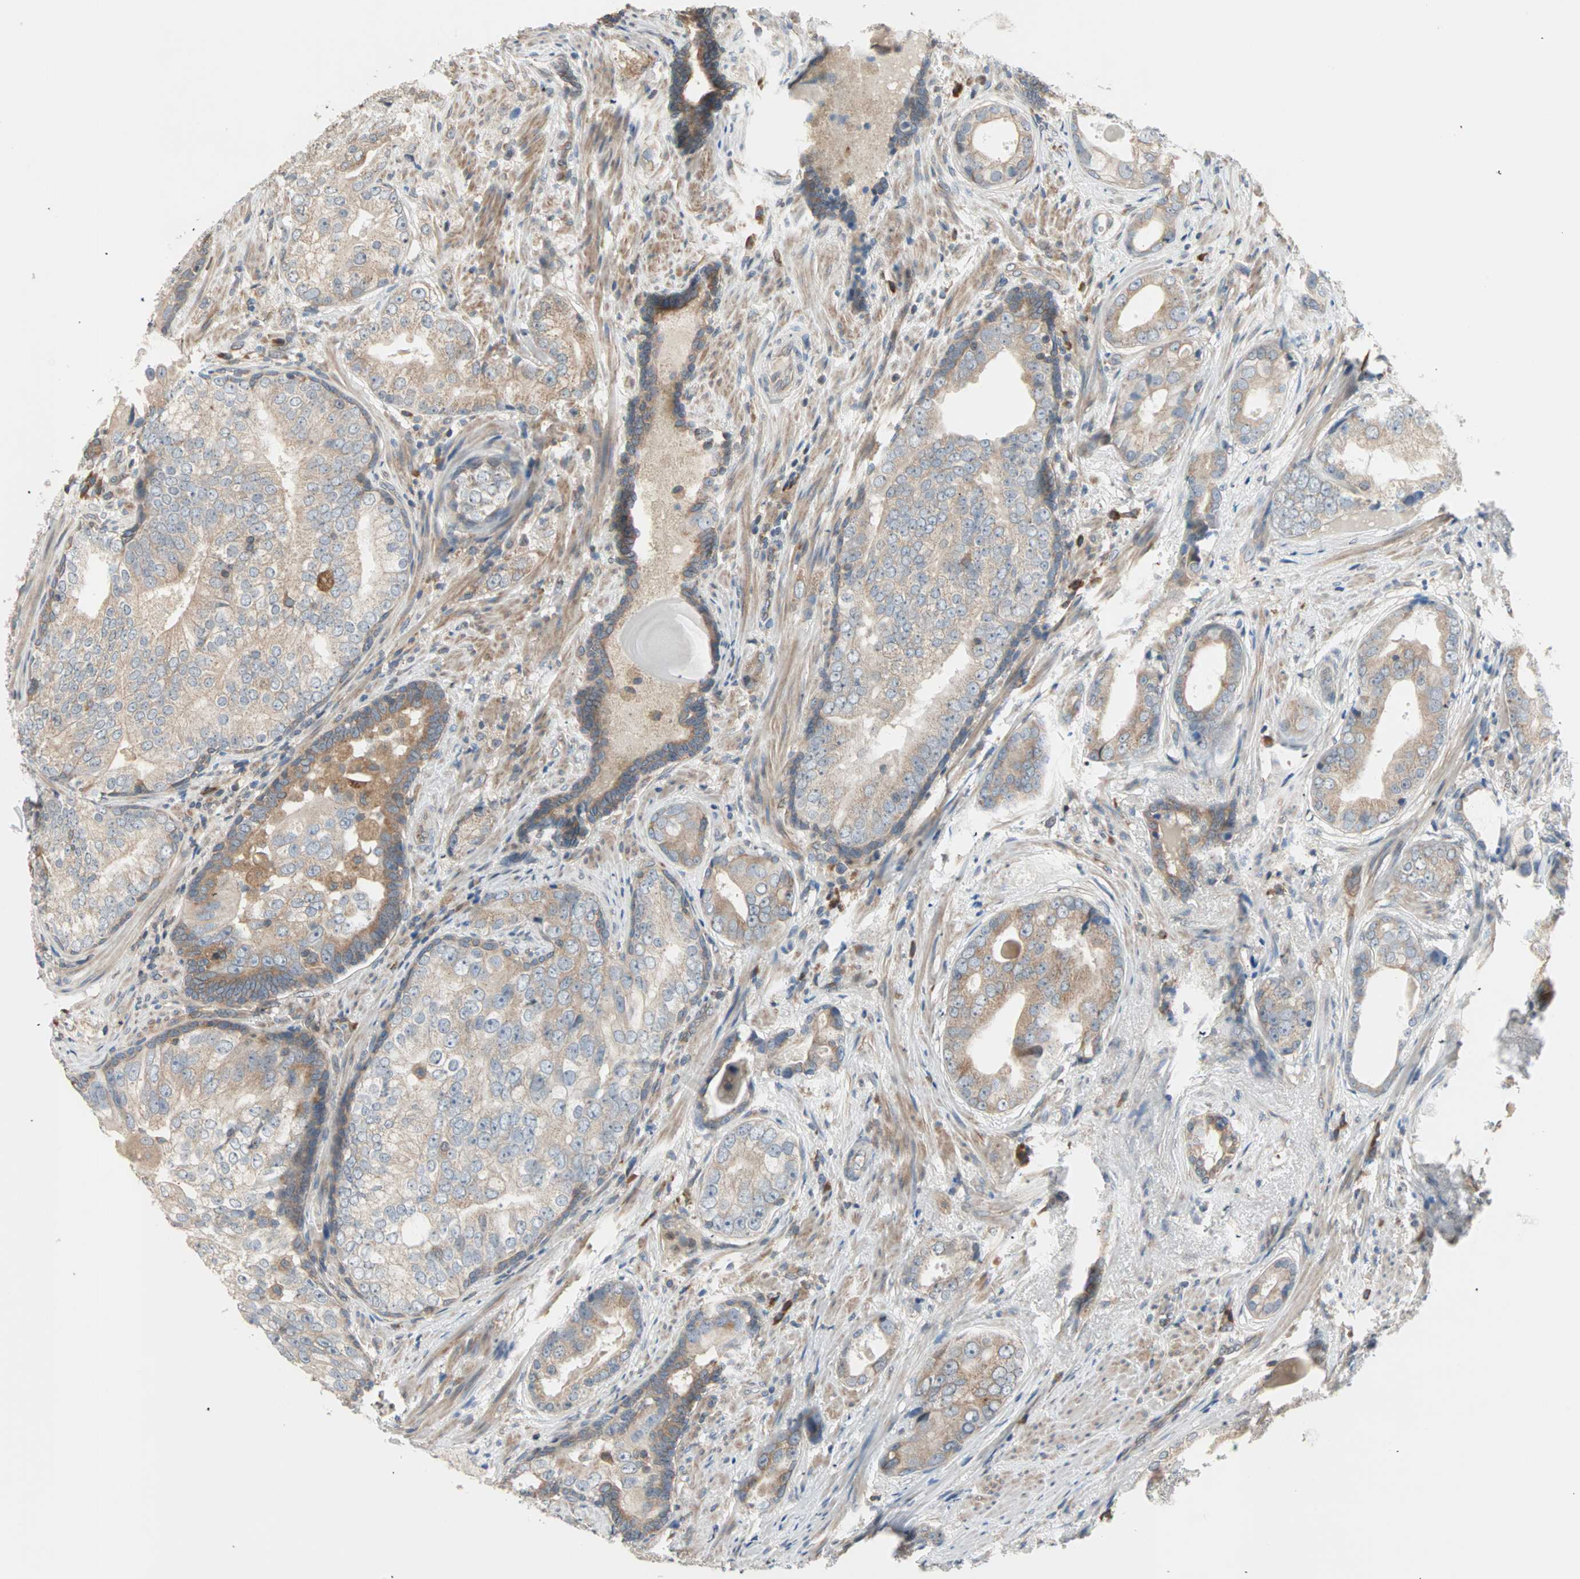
{"staining": {"intensity": "weak", "quantity": ">75%", "location": "cytoplasmic/membranous"}, "tissue": "prostate cancer", "cell_type": "Tumor cells", "image_type": "cancer", "snomed": [{"axis": "morphology", "description": "Adenocarcinoma, High grade"}, {"axis": "topography", "description": "Prostate"}], "caption": "The immunohistochemical stain highlights weak cytoplasmic/membranous positivity in tumor cells of adenocarcinoma (high-grade) (prostate) tissue.", "gene": "SAR1A", "patient": {"sex": "male", "age": 66}}